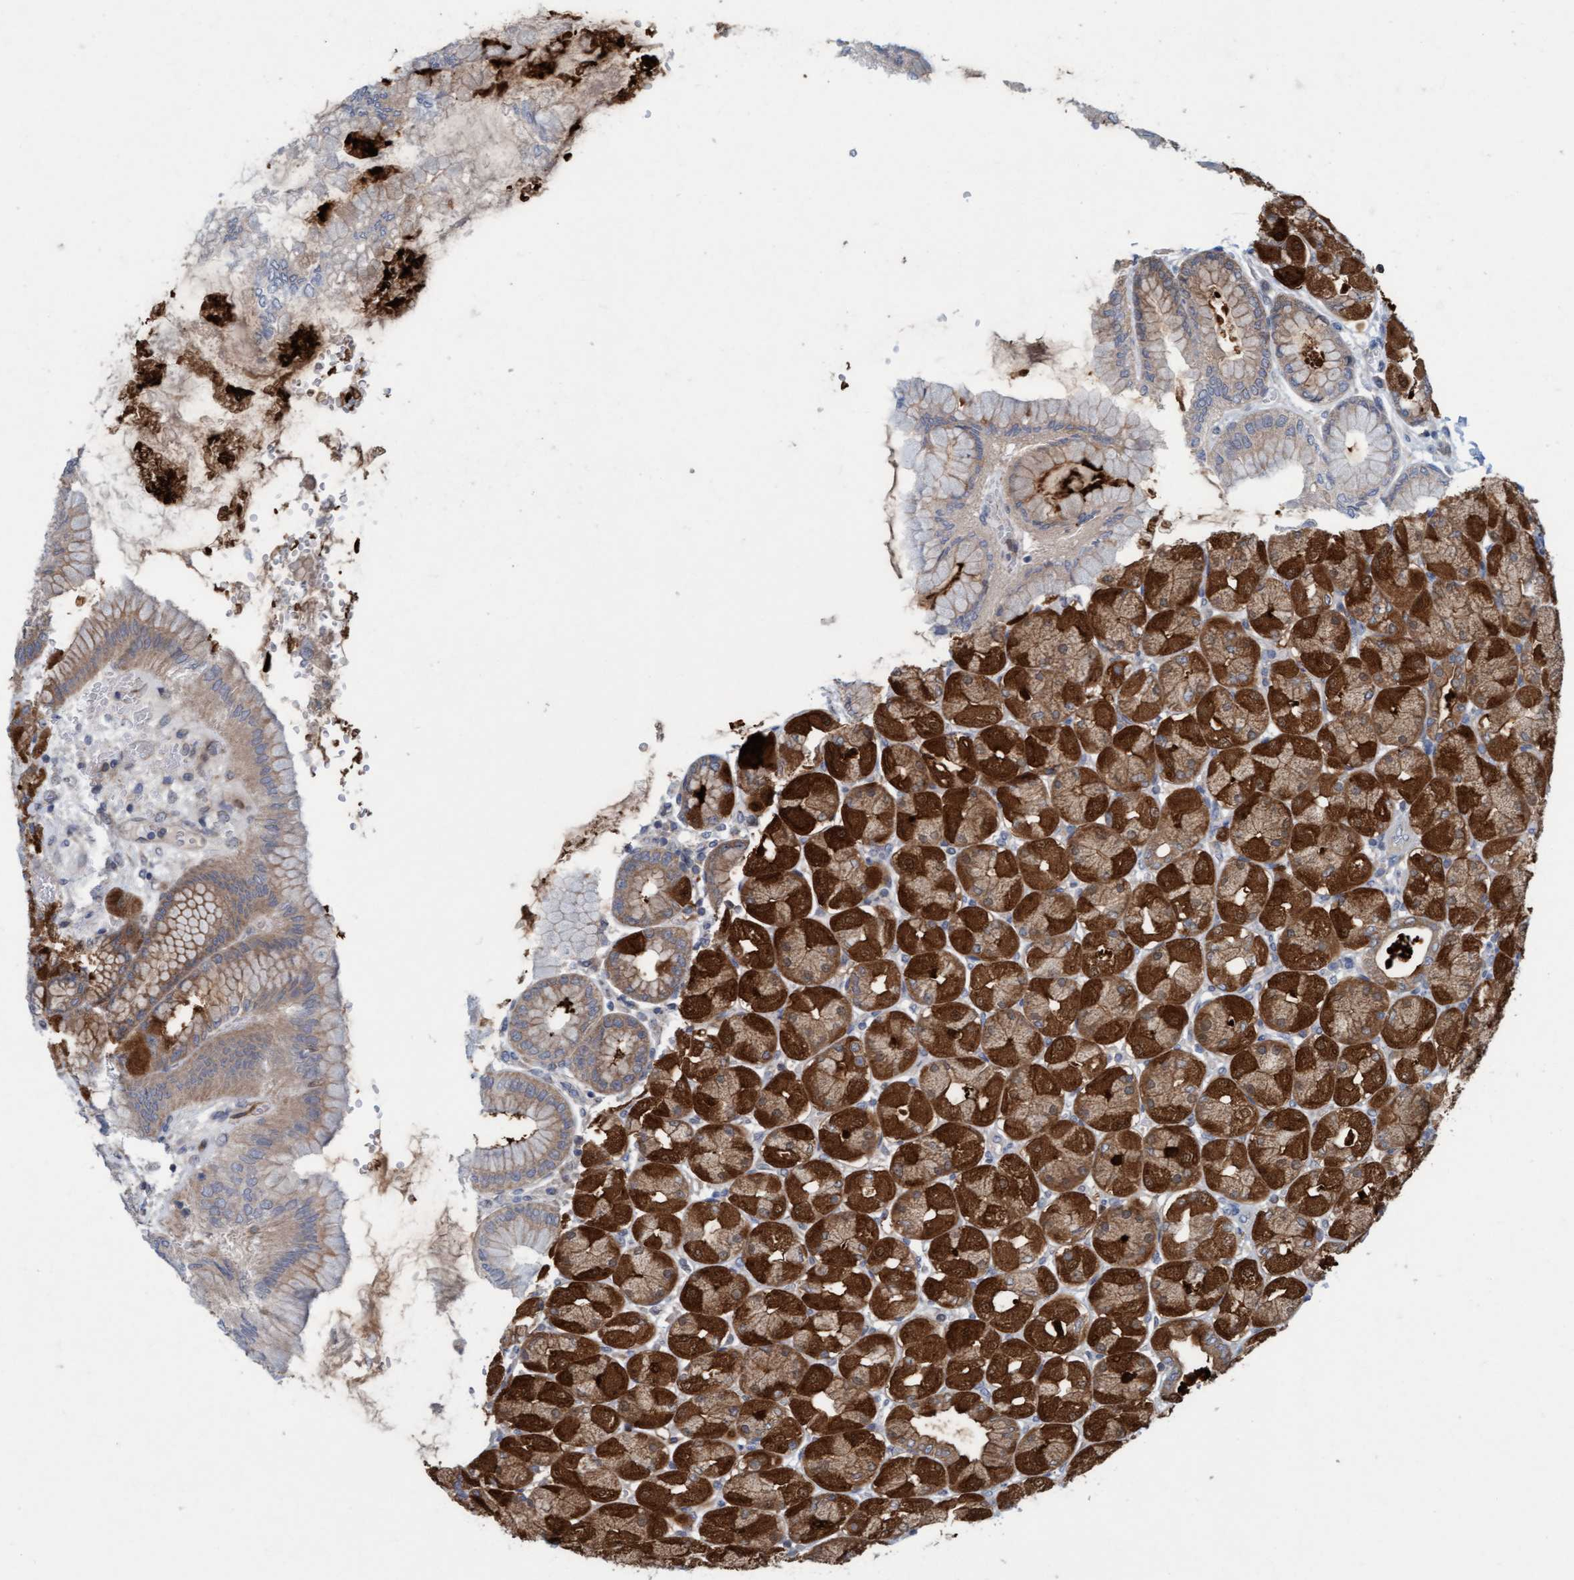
{"staining": {"intensity": "strong", "quantity": ">75%", "location": "cytoplasmic/membranous"}, "tissue": "stomach", "cell_type": "Glandular cells", "image_type": "normal", "snomed": [{"axis": "morphology", "description": "Normal tissue, NOS"}, {"axis": "topography", "description": "Stomach, upper"}], "caption": "Stomach stained for a protein (brown) displays strong cytoplasmic/membranous positive staining in approximately >75% of glandular cells.", "gene": "KLHL25", "patient": {"sex": "female", "age": 56}}